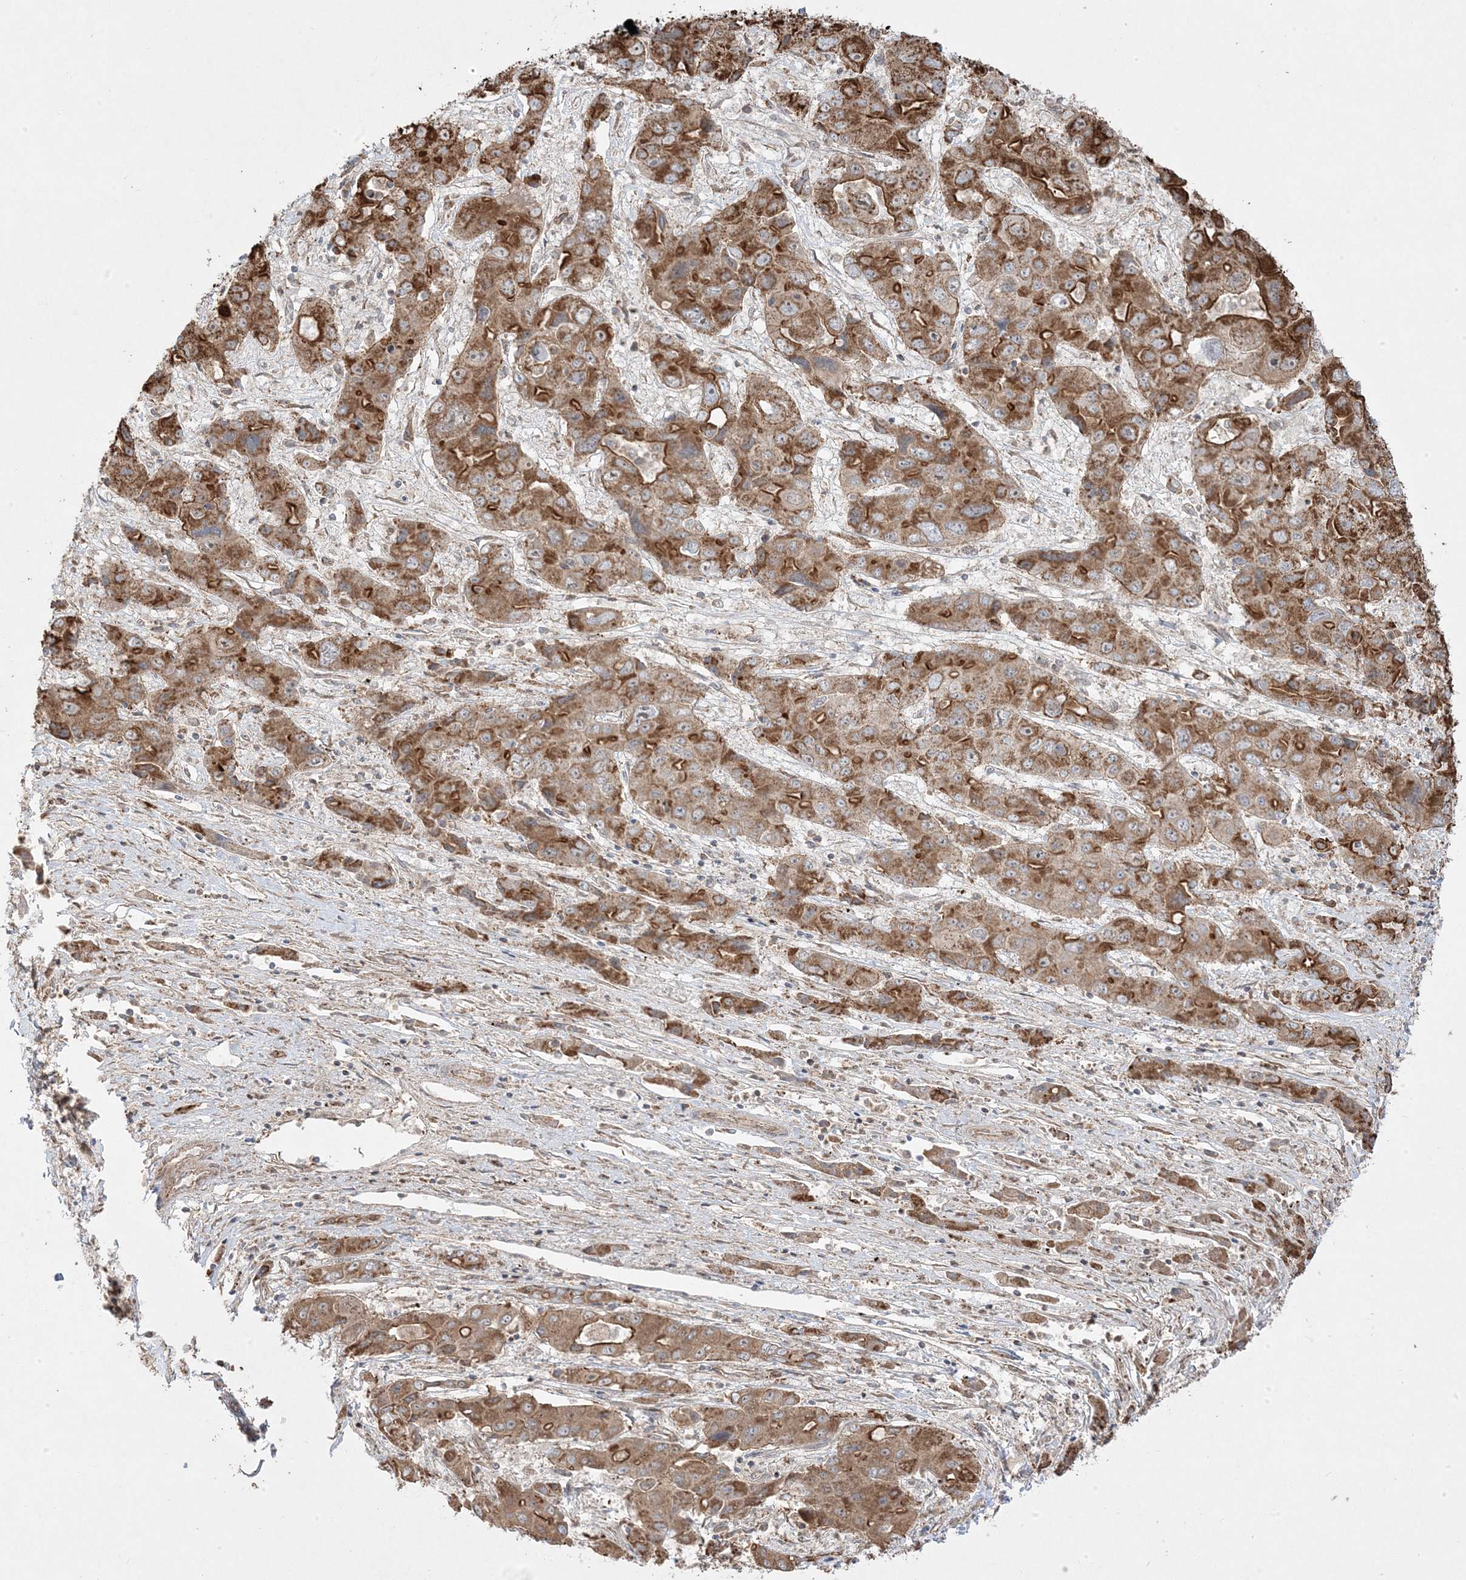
{"staining": {"intensity": "strong", "quantity": ">75%", "location": "cytoplasmic/membranous"}, "tissue": "liver cancer", "cell_type": "Tumor cells", "image_type": "cancer", "snomed": [{"axis": "morphology", "description": "Cholangiocarcinoma"}, {"axis": "topography", "description": "Liver"}], "caption": "The photomicrograph shows staining of cholangiocarcinoma (liver), revealing strong cytoplasmic/membranous protein staining (brown color) within tumor cells. The protein is shown in brown color, while the nuclei are stained blue.", "gene": "CLUAP1", "patient": {"sex": "male", "age": 67}}